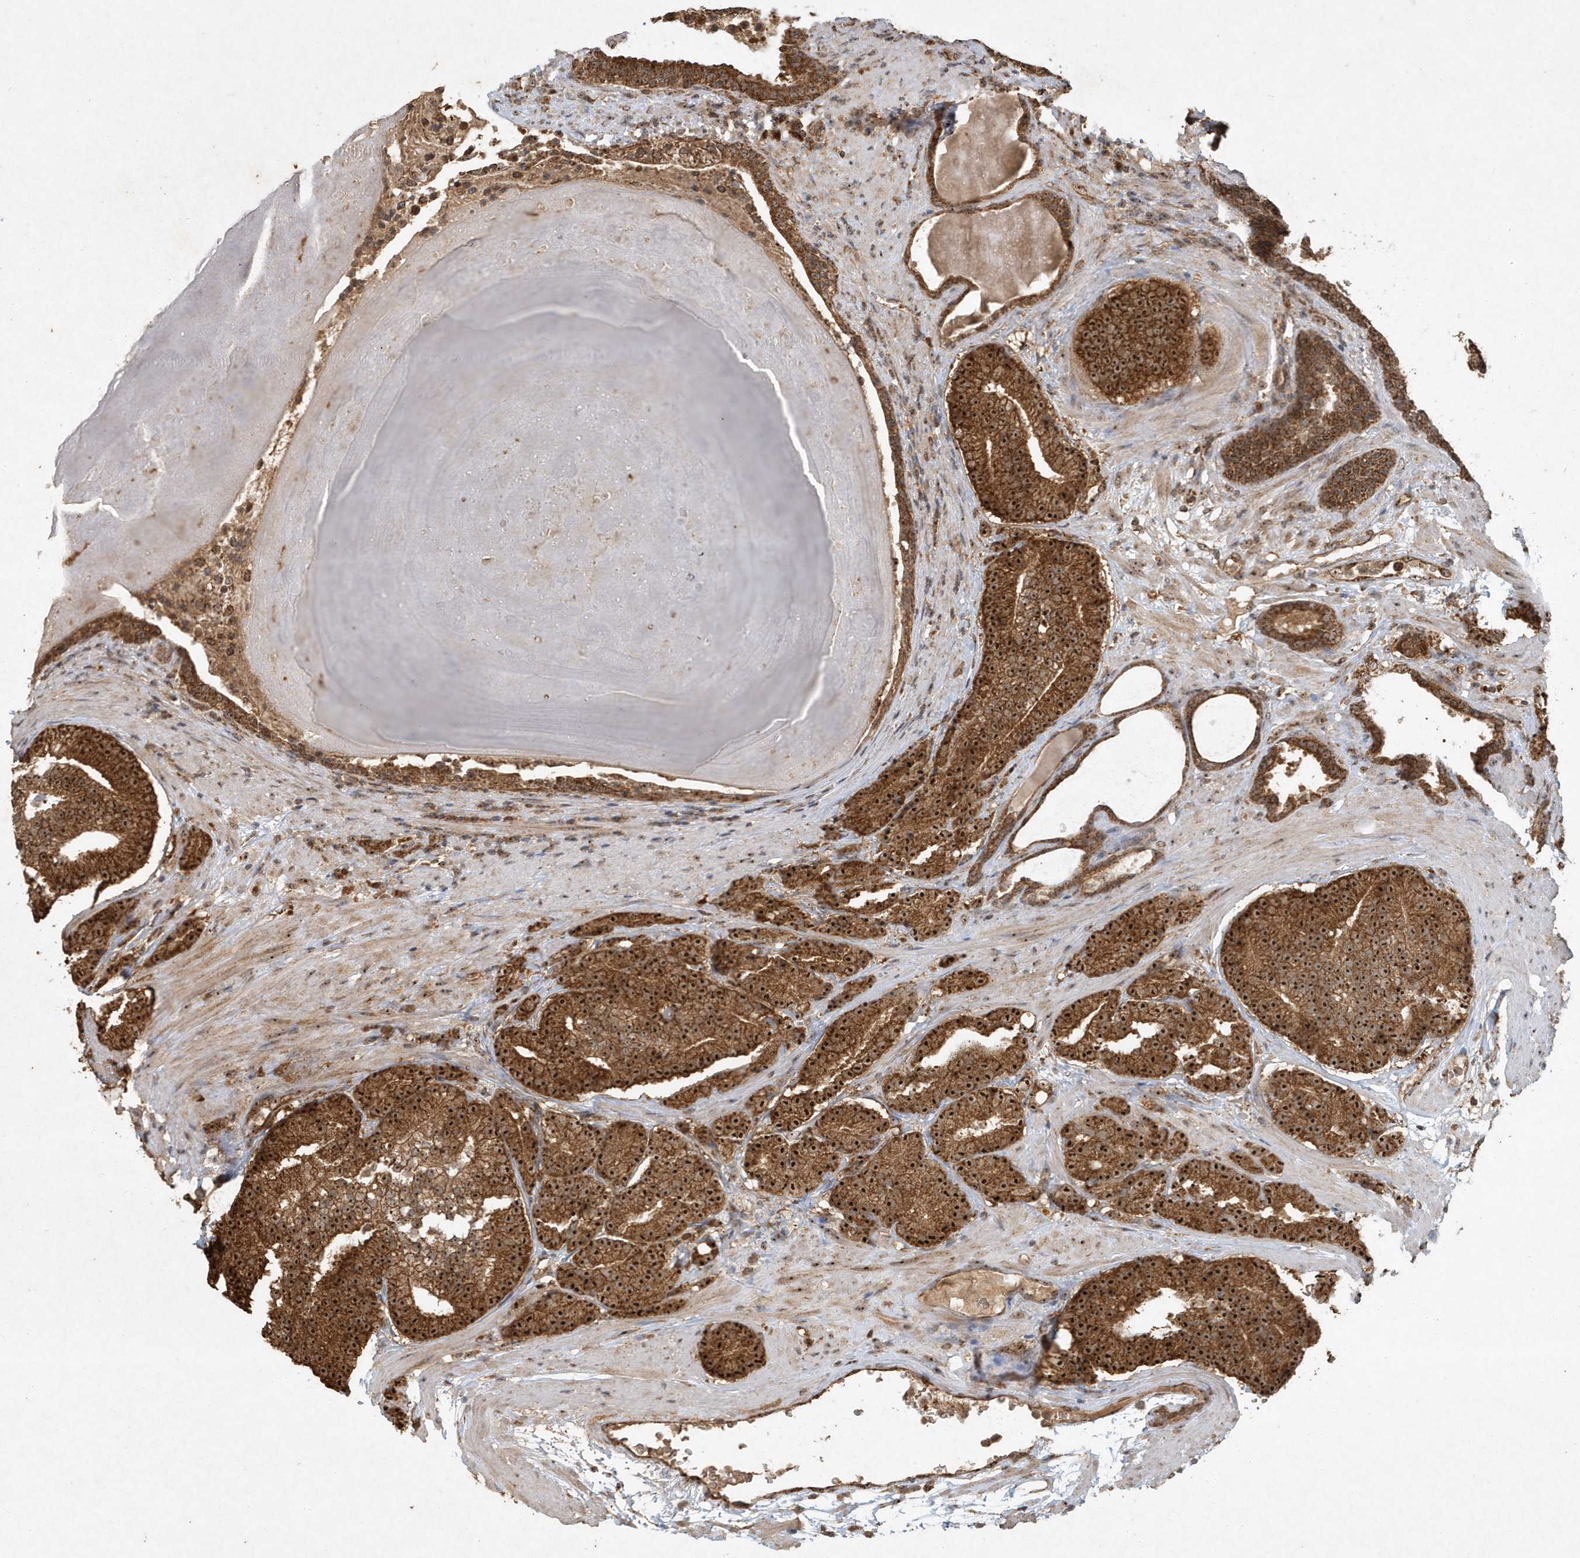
{"staining": {"intensity": "strong", "quantity": ">75%", "location": "cytoplasmic/membranous,nuclear"}, "tissue": "prostate cancer", "cell_type": "Tumor cells", "image_type": "cancer", "snomed": [{"axis": "morphology", "description": "Adenocarcinoma, High grade"}, {"axis": "topography", "description": "Prostate"}], "caption": "About >75% of tumor cells in high-grade adenocarcinoma (prostate) exhibit strong cytoplasmic/membranous and nuclear protein staining as visualized by brown immunohistochemical staining.", "gene": "ABCB9", "patient": {"sex": "male", "age": 61}}